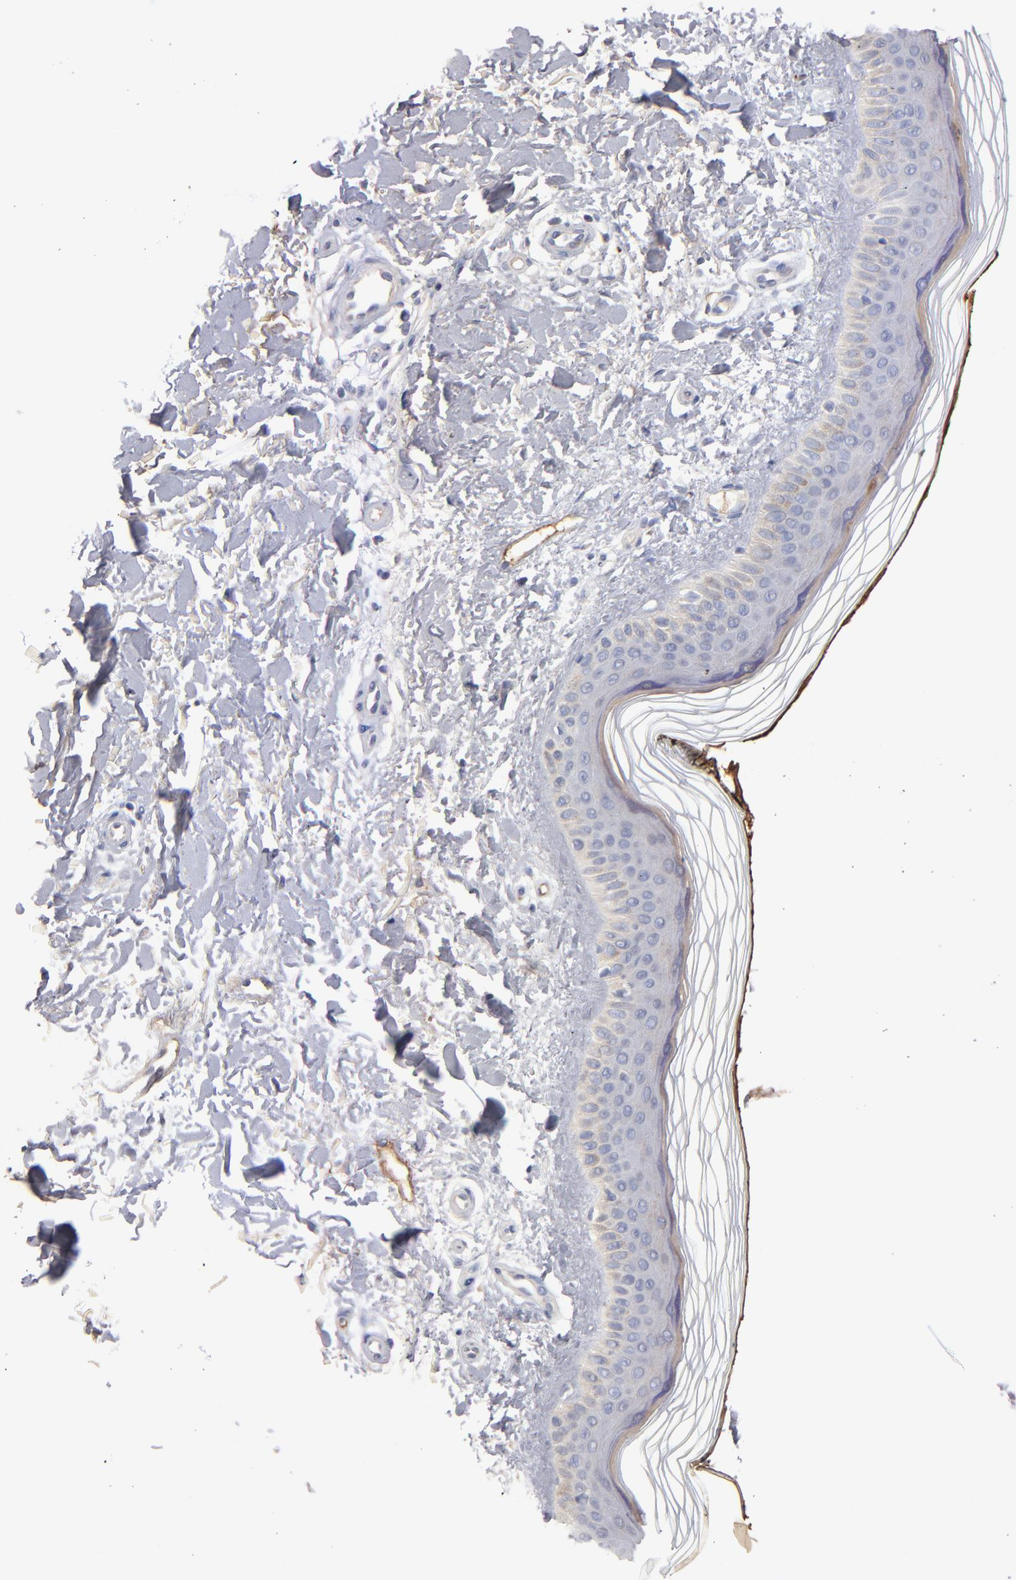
{"staining": {"intensity": "negative", "quantity": "none", "location": "none"}, "tissue": "skin", "cell_type": "Fibroblasts", "image_type": "normal", "snomed": [{"axis": "morphology", "description": "Normal tissue, NOS"}, {"axis": "topography", "description": "Skin"}], "caption": "The micrograph shows no significant positivity in fibroblasts of skin.", "gene": "DACT1", "patient": {"sex": "female", "age": 19}}